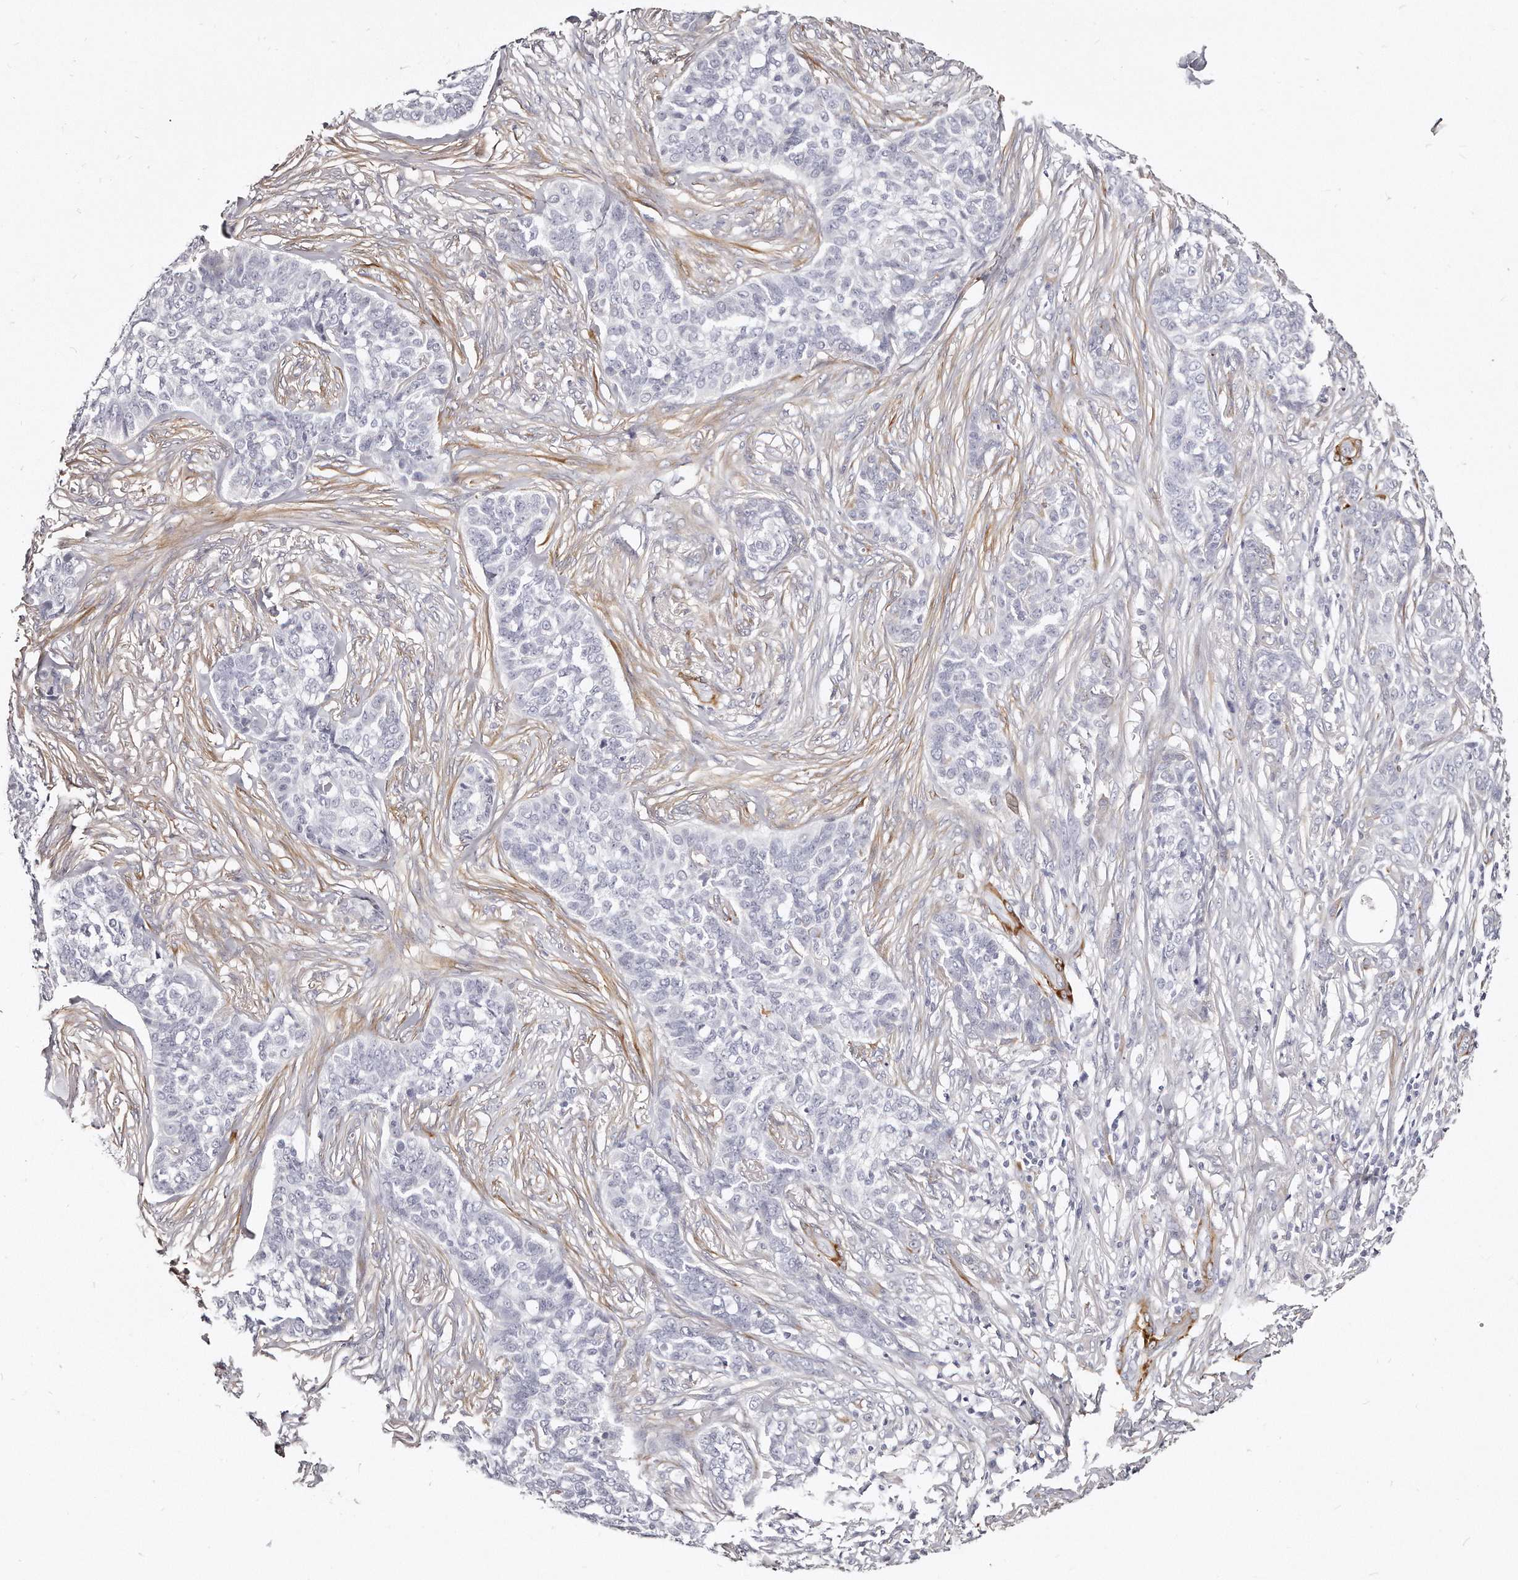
{"staining": {"intensity": "negative", "quantity": "none", "location": "none"}, "tissue": "skin cancer", "cell_type": "Tumor cells", "image_type": "cancer", "snomed": [{"axis": "morphology", "description": "Basal cell carcinoma"}, {"axis": "topography", "description": "Skin"}], "caption": "Immunohistochemistry (IHC) of human skin cancer reveals no positivity in tumor cells.", "gene": "LMOD1", "patient": {"sex": "male", "age": 85}}